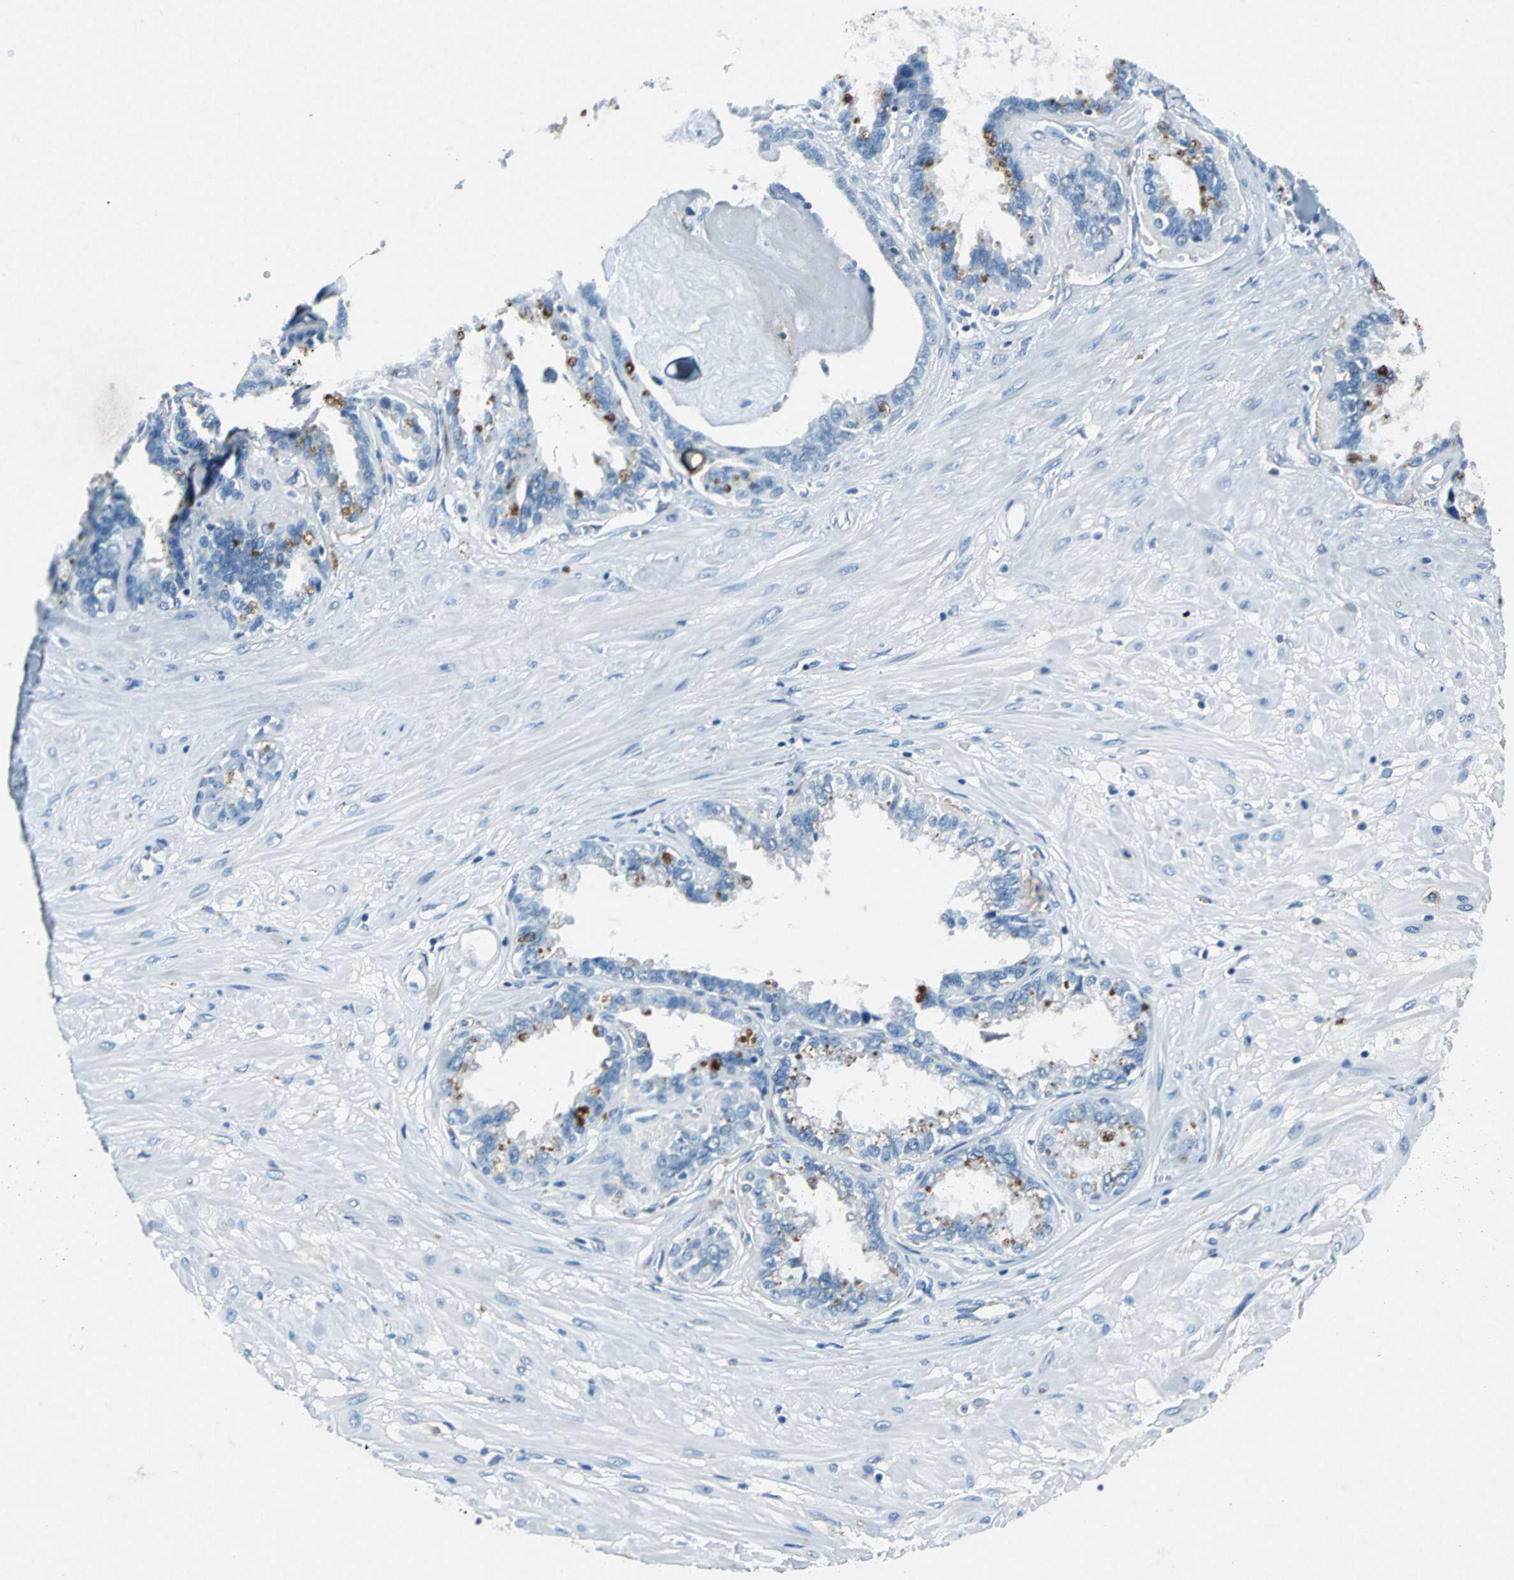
{"staining": {"intensity": "negative", "quantity": "none", "location": "none"}, "tissue": "seminal vesicle", "cell_type": "Glandular cells", "image_type": "normal", "snomed": [{"axis": "morphology", "description": "Normal tissue, NOS"}, {"axis": "morphology", "description": "Inflammation, NOS"}, {"axis": "topography", "description": "Urinary bladder"}, {"axis": "topography", "description": "Prostate"}, {"axis": "topography", "description": "Seminal veicle"}], "caption": "A photomicrograph of seminal vesicle stained for a protein demonstrates no brown staining in glandular cells.", "gene": "RPS13", "patient": {"sex": "male", "age": 82}}